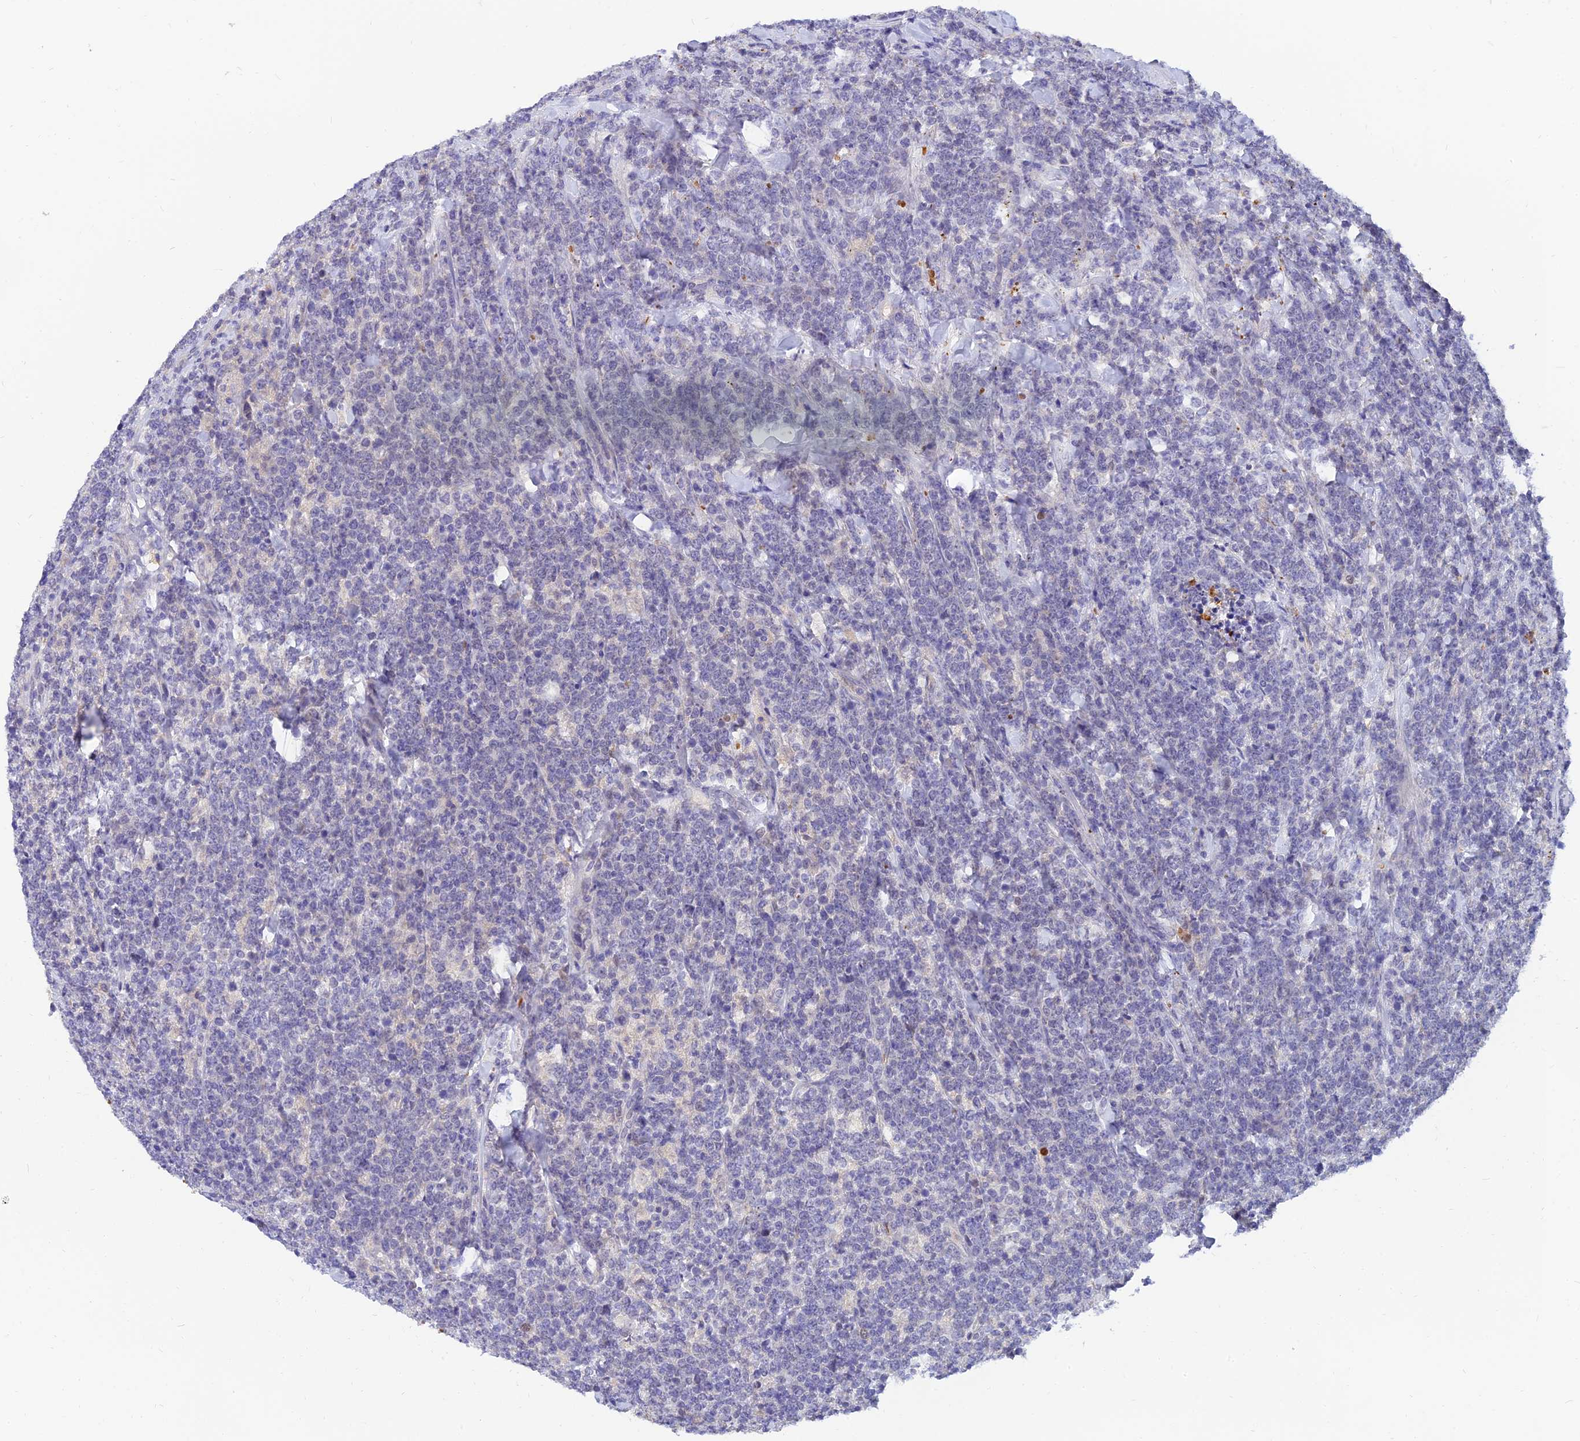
{"staining": {"intensity": "negative", "quantity": "none", "location": "none"}, "tissue": "lymphoma", "cell_type": "Tumor cells", "image_type": "cancer", "snomed": [{"axis": "morphology", "description": "Malignant lymphoma, non-Hodgkin's type, High grade"}, {"axis": "topography", "description": "Small intestine"}], "caption": "Lymphoma was stained to show a protein in brown. There is no significant expression in tumor cells. (Immunohistochemistry, brightfield microscopy, high magnification).", "gene": "ANKS4B", "patient": {"sex": "male", "age": 8}}